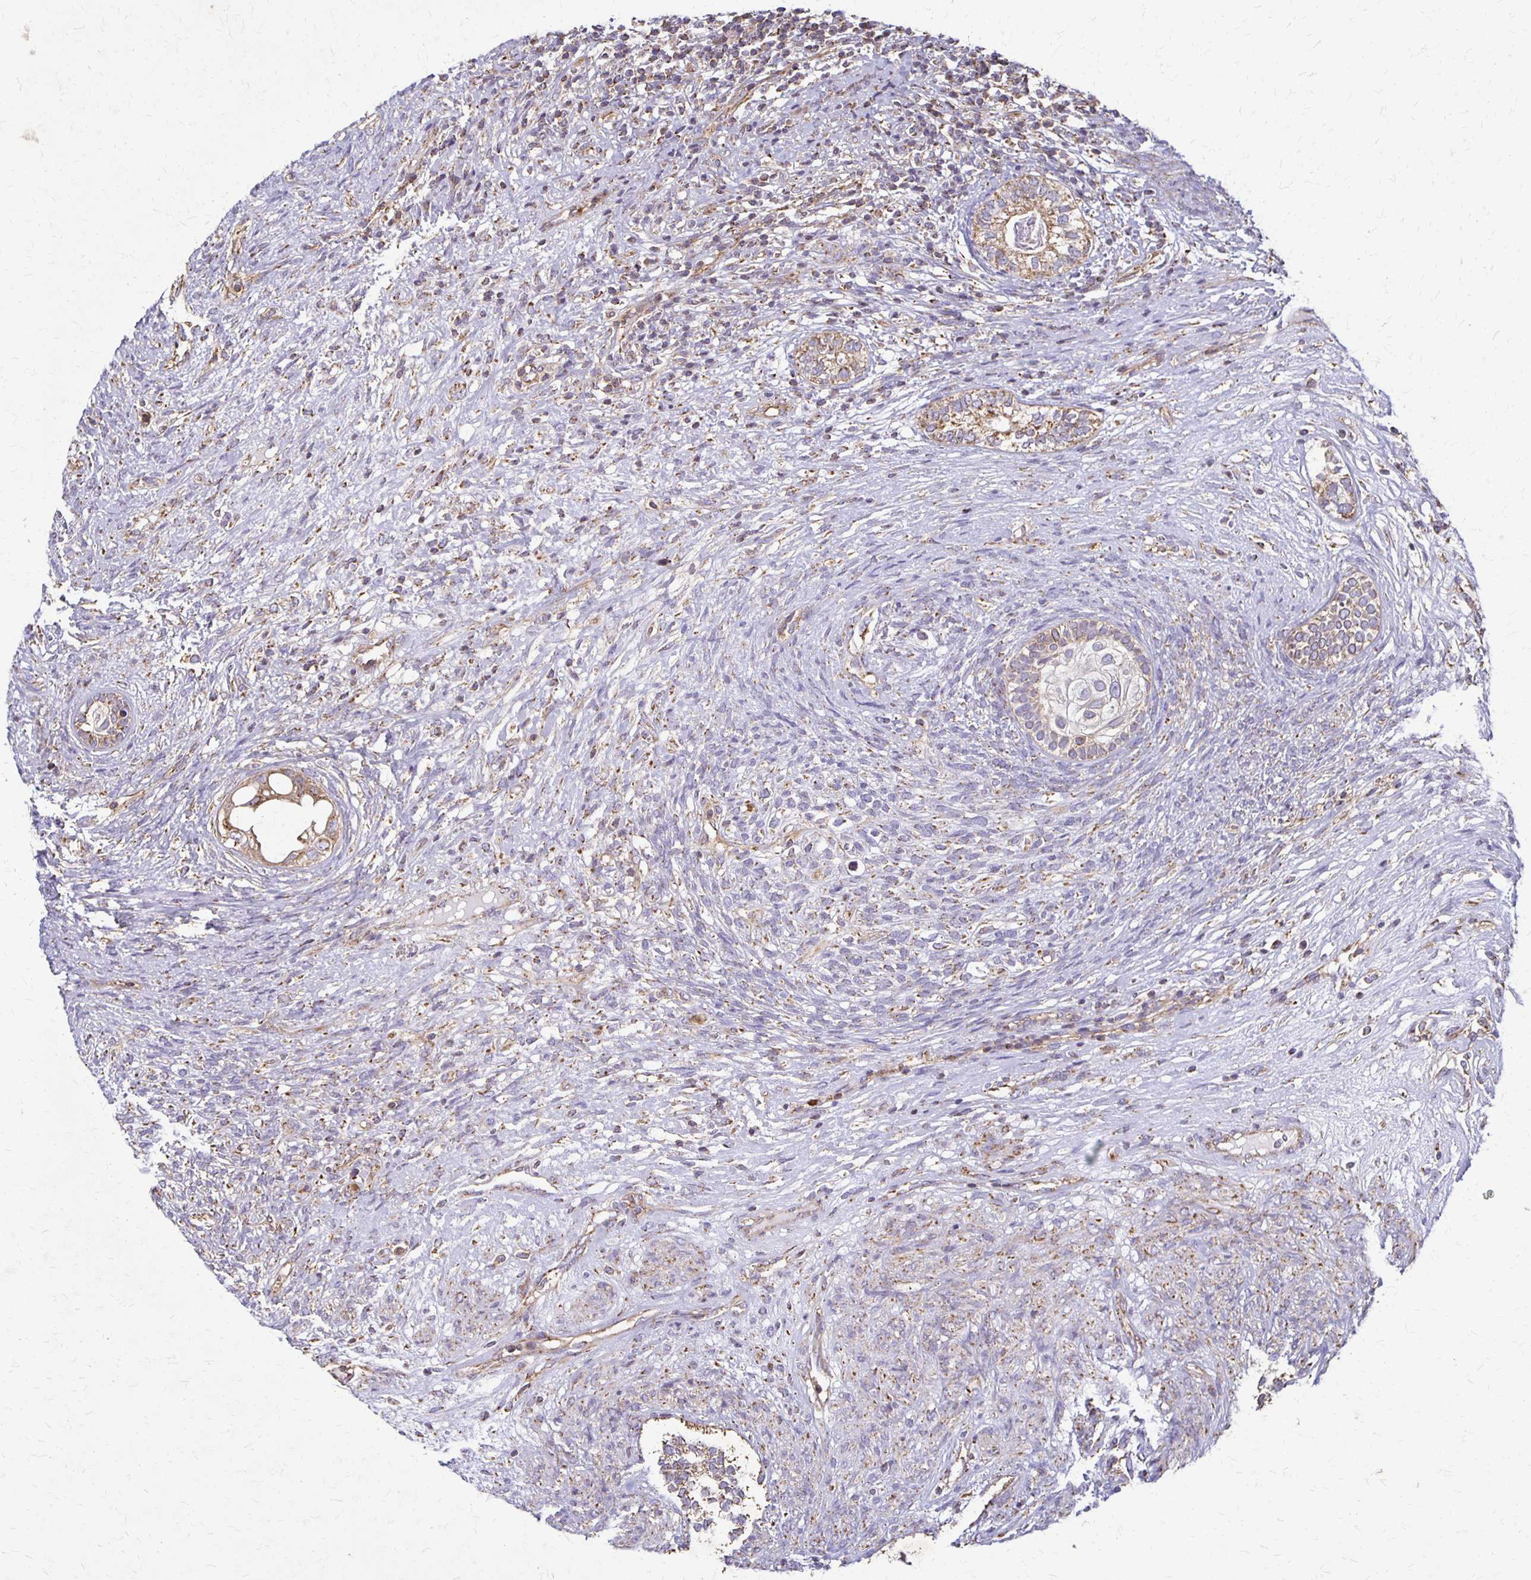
{"staining": {"intensity": "moderate", "quantity": "25%-75%", "location": "cytoplasmic/membranous"}, "tissue": "testis cancer", "cell_type": "Tumor cells", "image_type": "cancer", "snomed": [{"axis": "morphology", "description": "Seminoma, NOS"}, {"axis": "morphology", "description": "Carcinoma, Embryonal, NOS"}, {"axis": "topography", "description": "Testis"}], "caption": "A photomicrograph of testis cancer (seminoma) stained for a protein reveals moderate cytoplasmic/membranous brown staining in tumor cells.", "gene": "EIF4EBP2", "patient": {"sex": "male", "age": 41}}